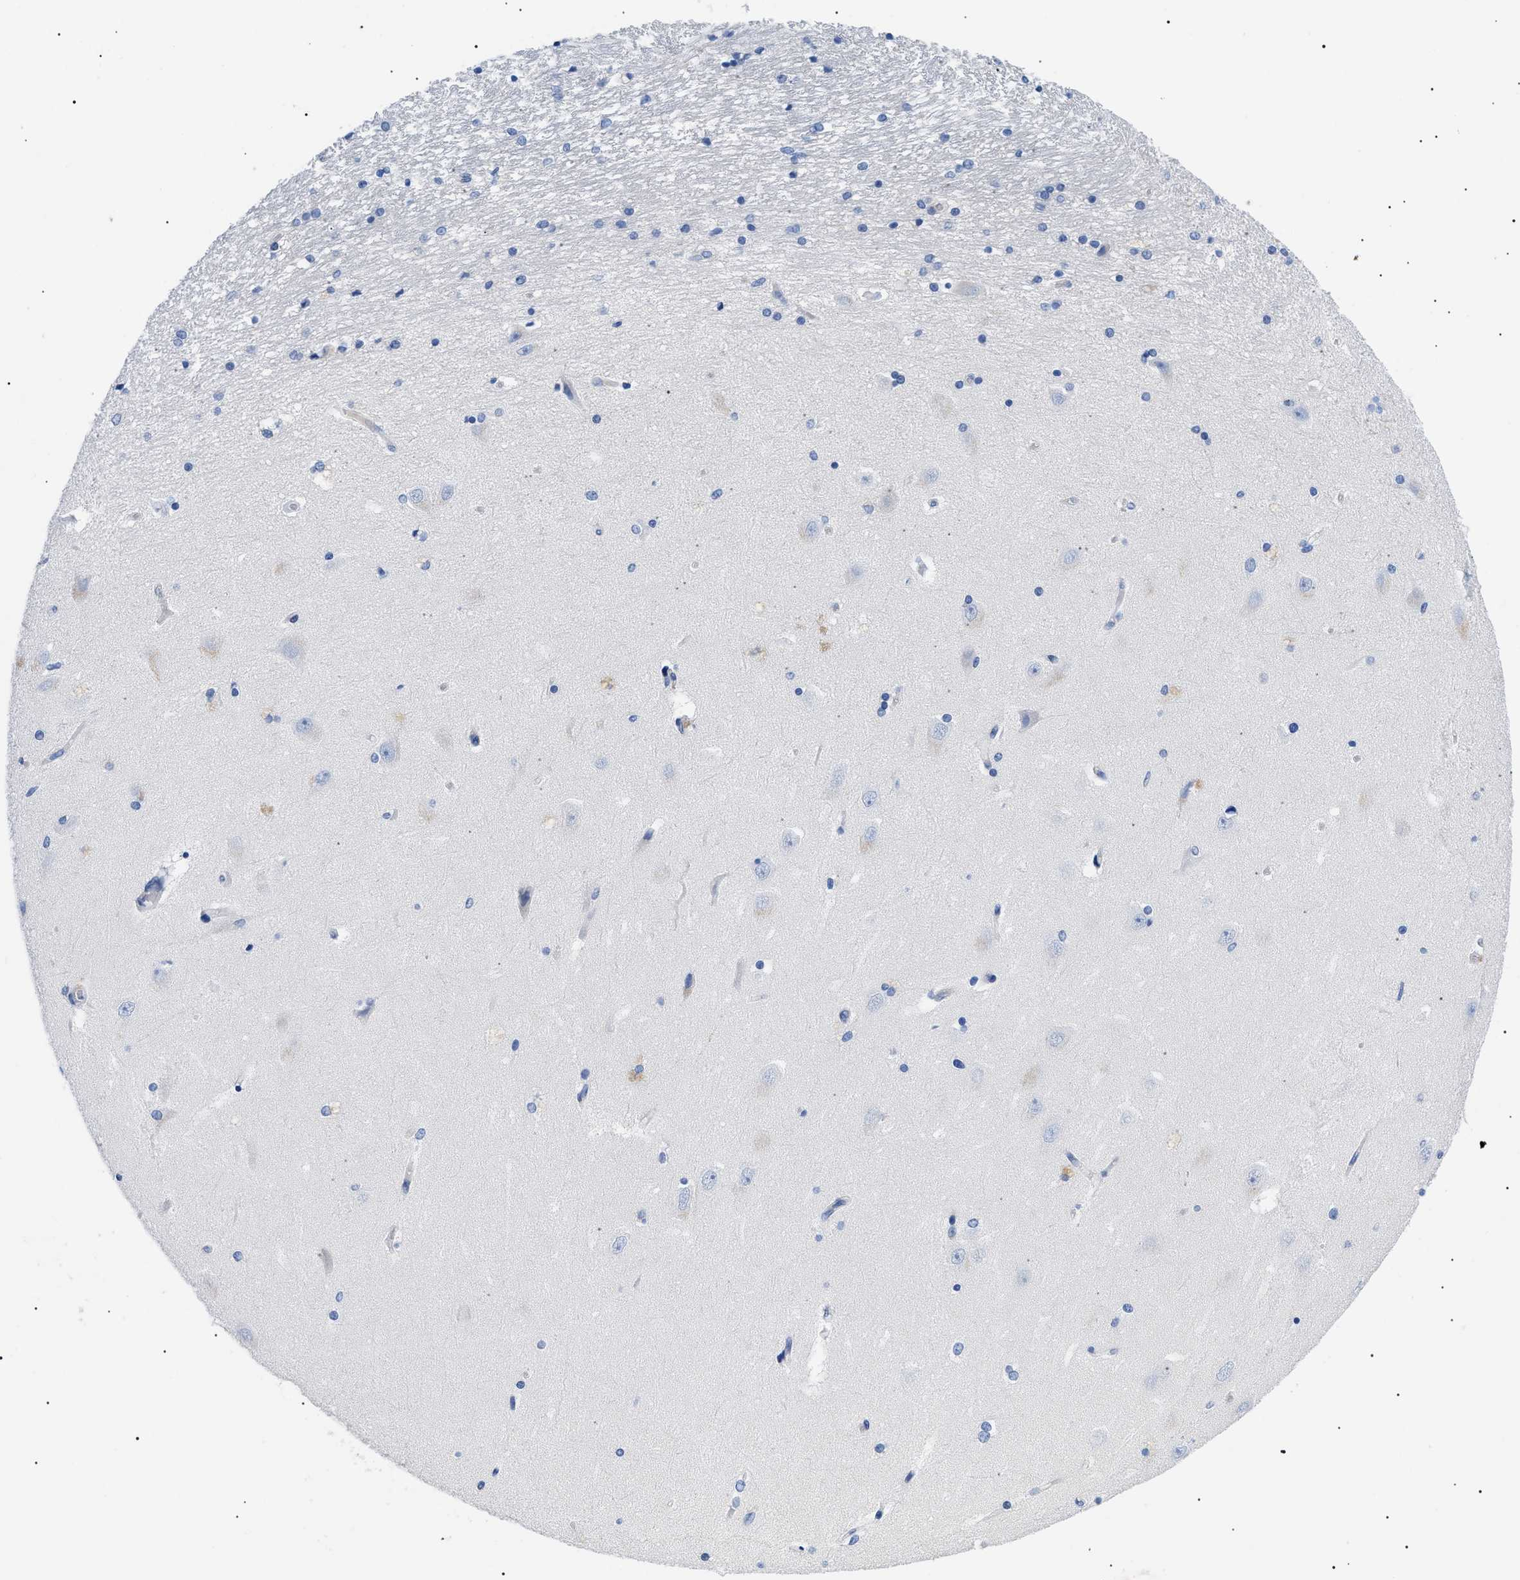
{"staining": {"intensity": "negative", "quantity": "none", "location": "none"}, "tissue": "hippocampus", "cell_type": "Glial cells", "image_type": "normal", "snomed": [{"axis": "morphology", "description": "Normal tissue, NOS"}, {"axis": "topography", "description": "Hippocampus"}], "caption": "Glial cells are negative for protein expression in benign human hippocampus. (Immunohistochemistry, brightfield microscopy, high magnification).", "gene": "ACKR1", "patient": {"sex": "female", "age": 54}}